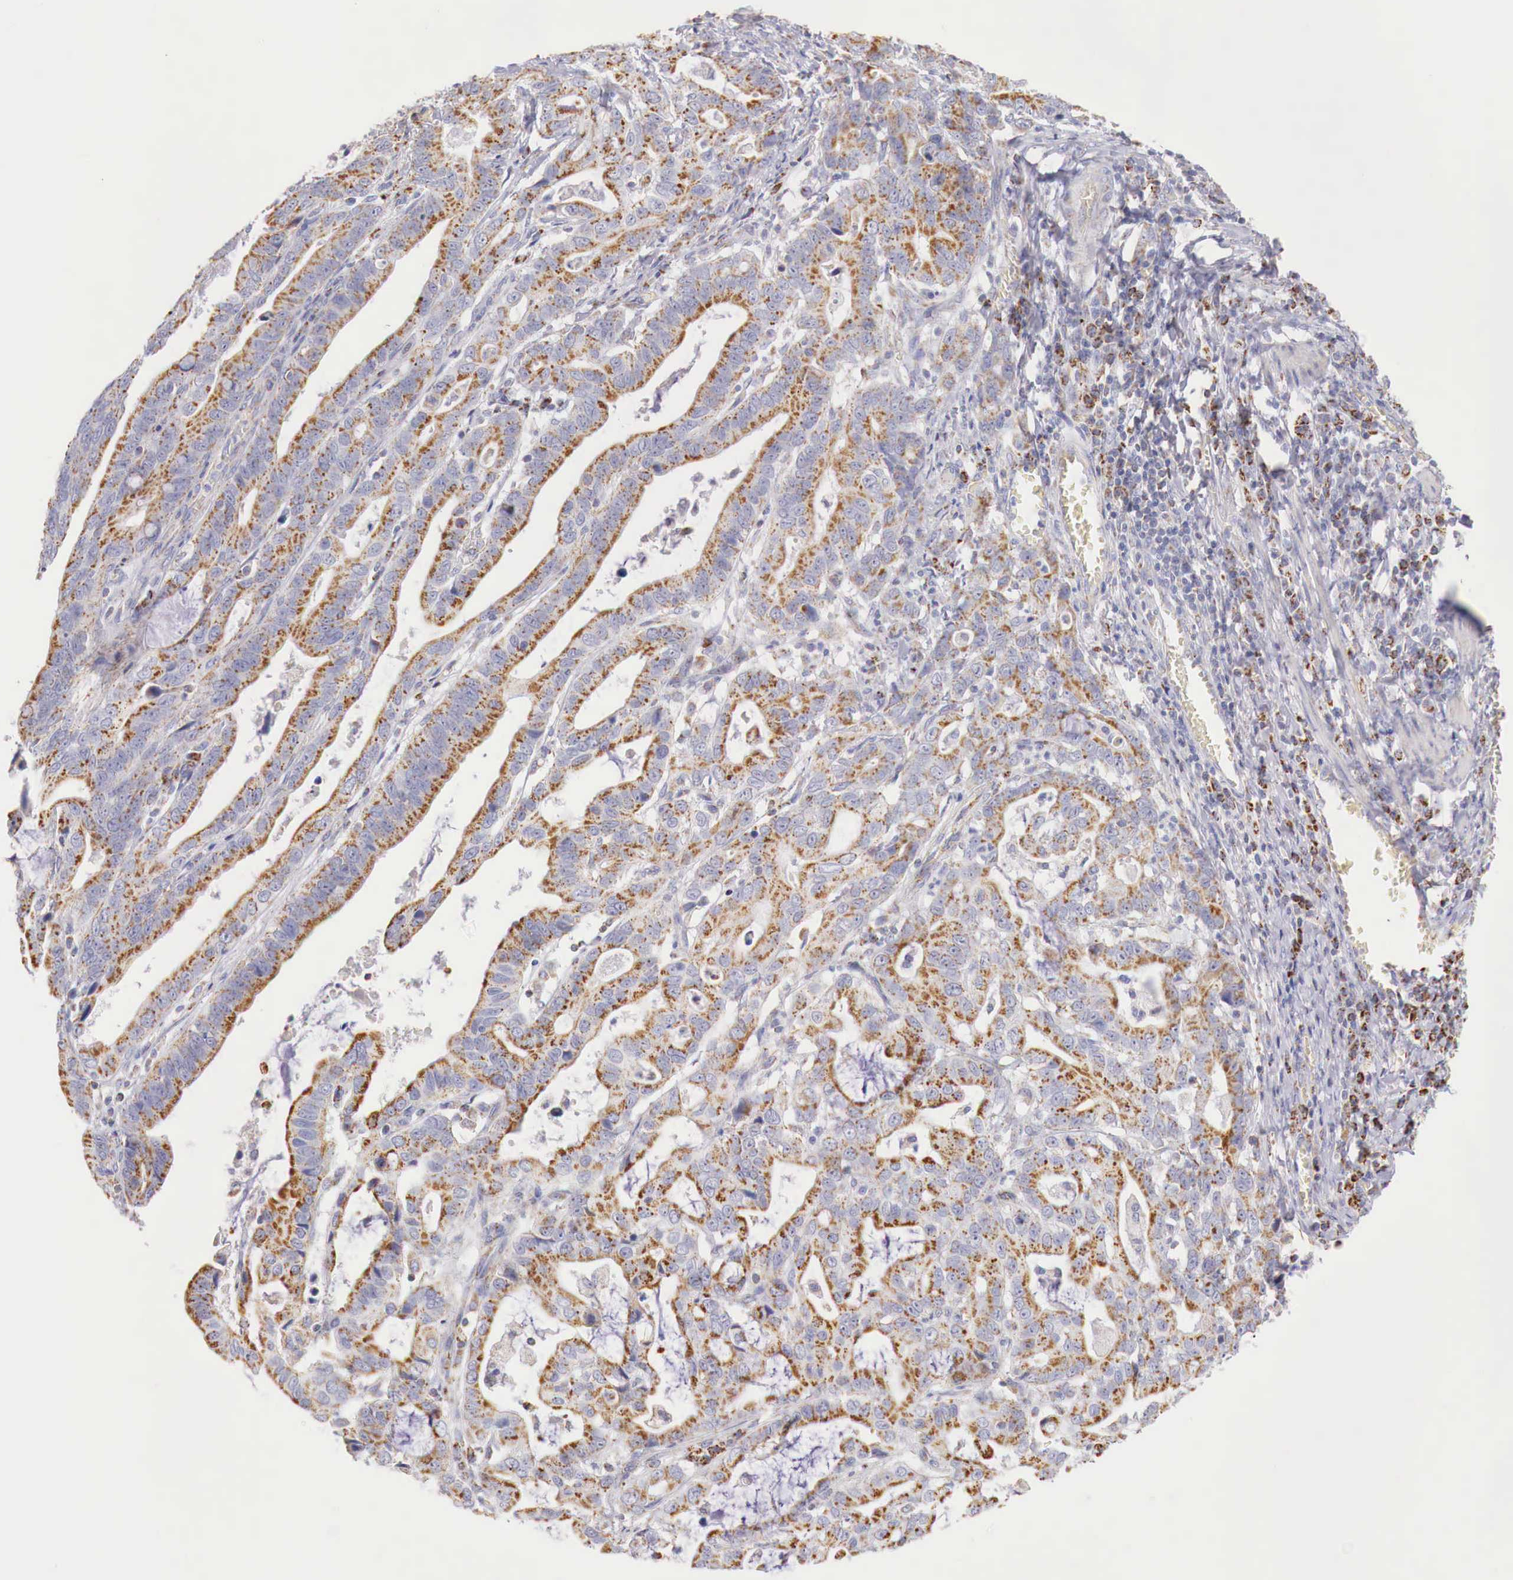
{"staining": {"intensity": "moderate", "quantity": ">75%", "location": "cytoplasmic/membranous"}, "tissue": "stomach cancer", "cell_type": "Tumor cells", "image_type": "cancer", "snomed": [{"axis": "morphology", "description": "Adenocarcinoma, NOS"}, {"axis": "topography", "description": "Stomach, upper"}], "caption": "This micrograph reveals IHC staining of stomach cancer, with medium moderate cytoplasmic/membranous positivity in approximately >75% of tumor cells.", "gene": "IDH3G", "patient": {"sex": "male", "age": 63}}